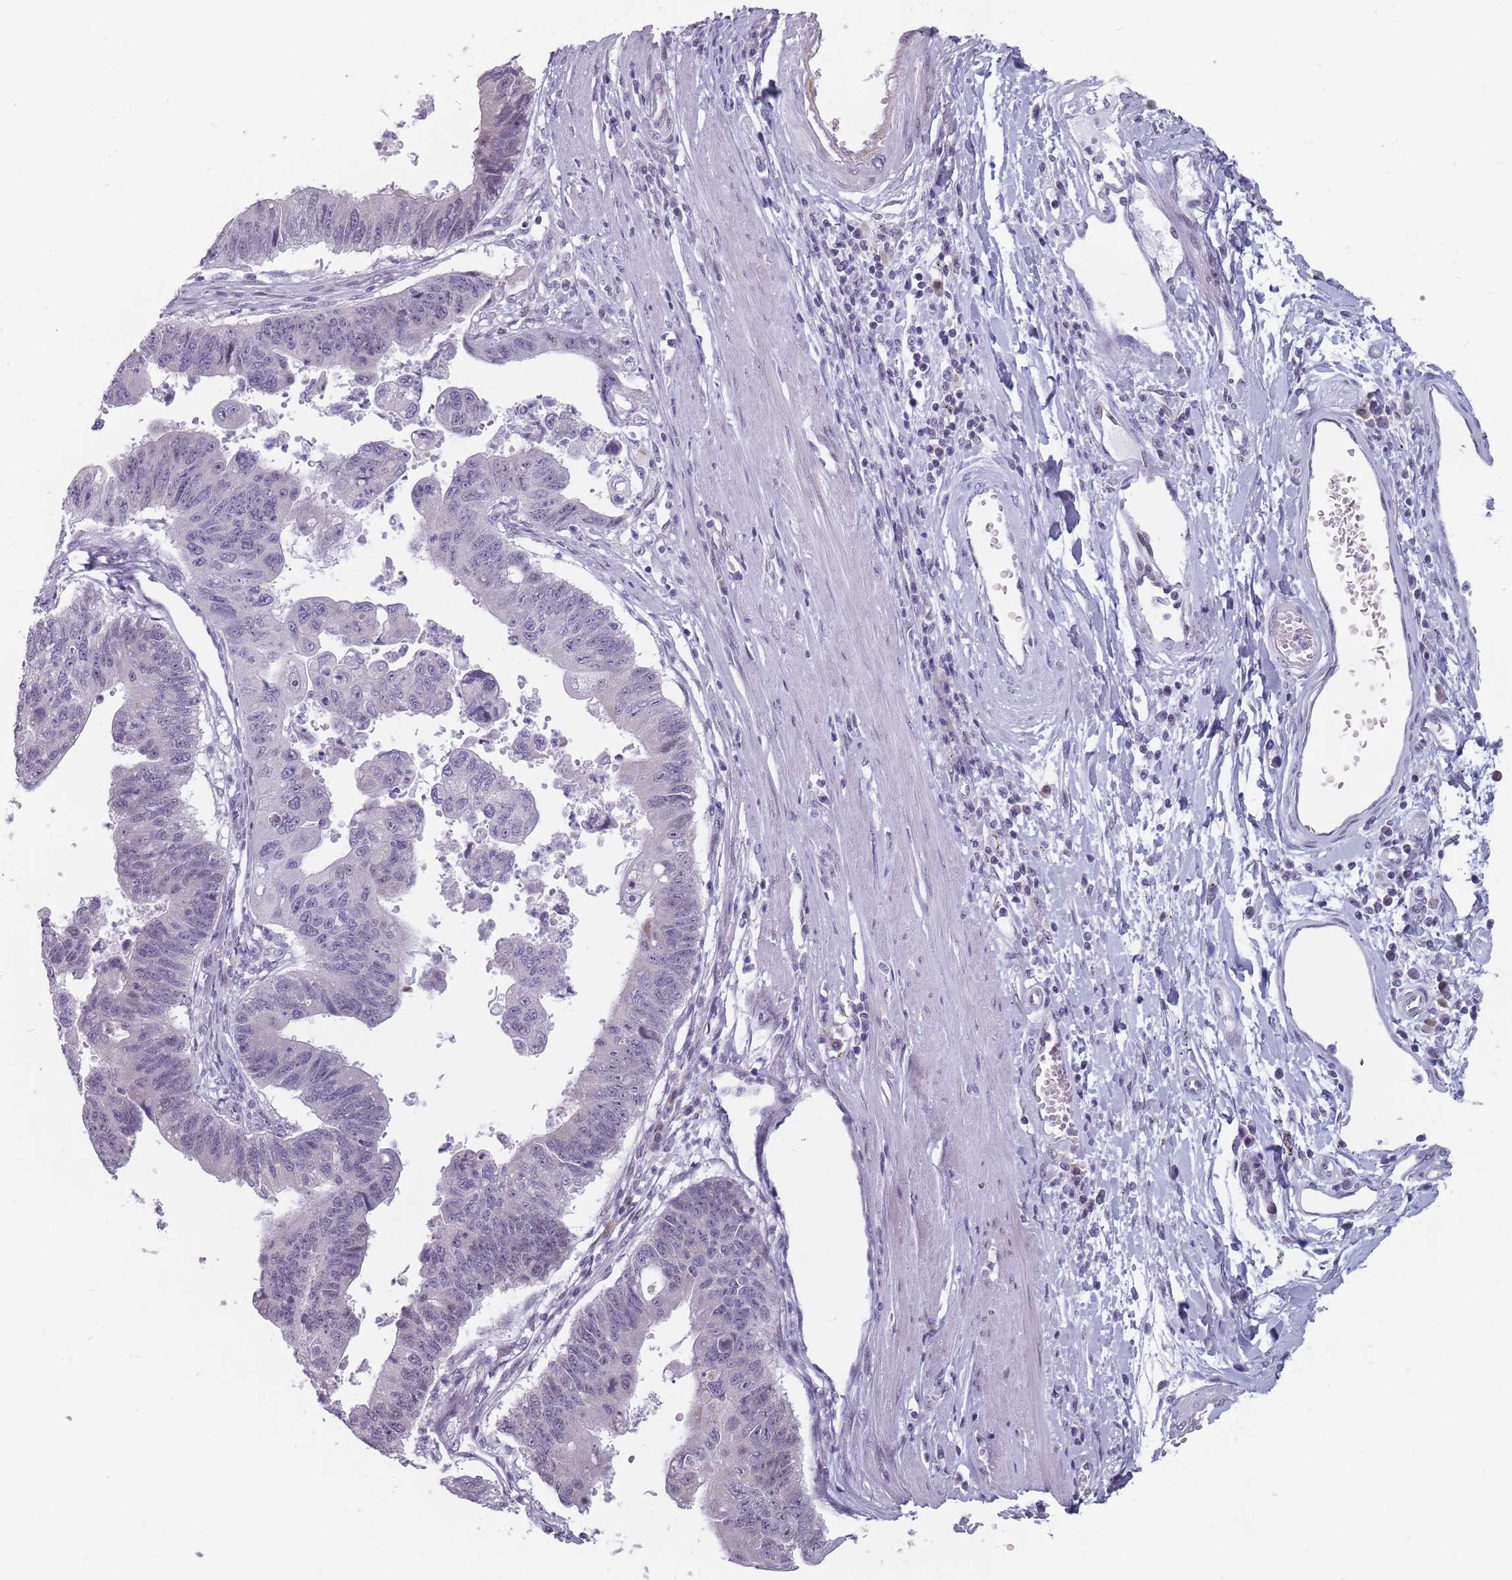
{"staining": {"intensity": "negative", "quantity": "none", "location": "none"}, "tissue": "stomach cancer", "cell_type": "Tumor cells", "image_type": "cancer", "snomed": [{"axis": "morphology", "description": "Adenocarcinoma, NOS"}, {"axis": "topography", "description": "Stomach"}], "caption": "Immunohistochemistry (IHC) micrograph of neoplastic tissue: stomach adenocarcinoma stained with DAB reveals no significant protein positivity in tumor cells. Nuclei are stained in blue.", "gene": "PTCHD1", "patient": {"sex": "male", "age": 59}}